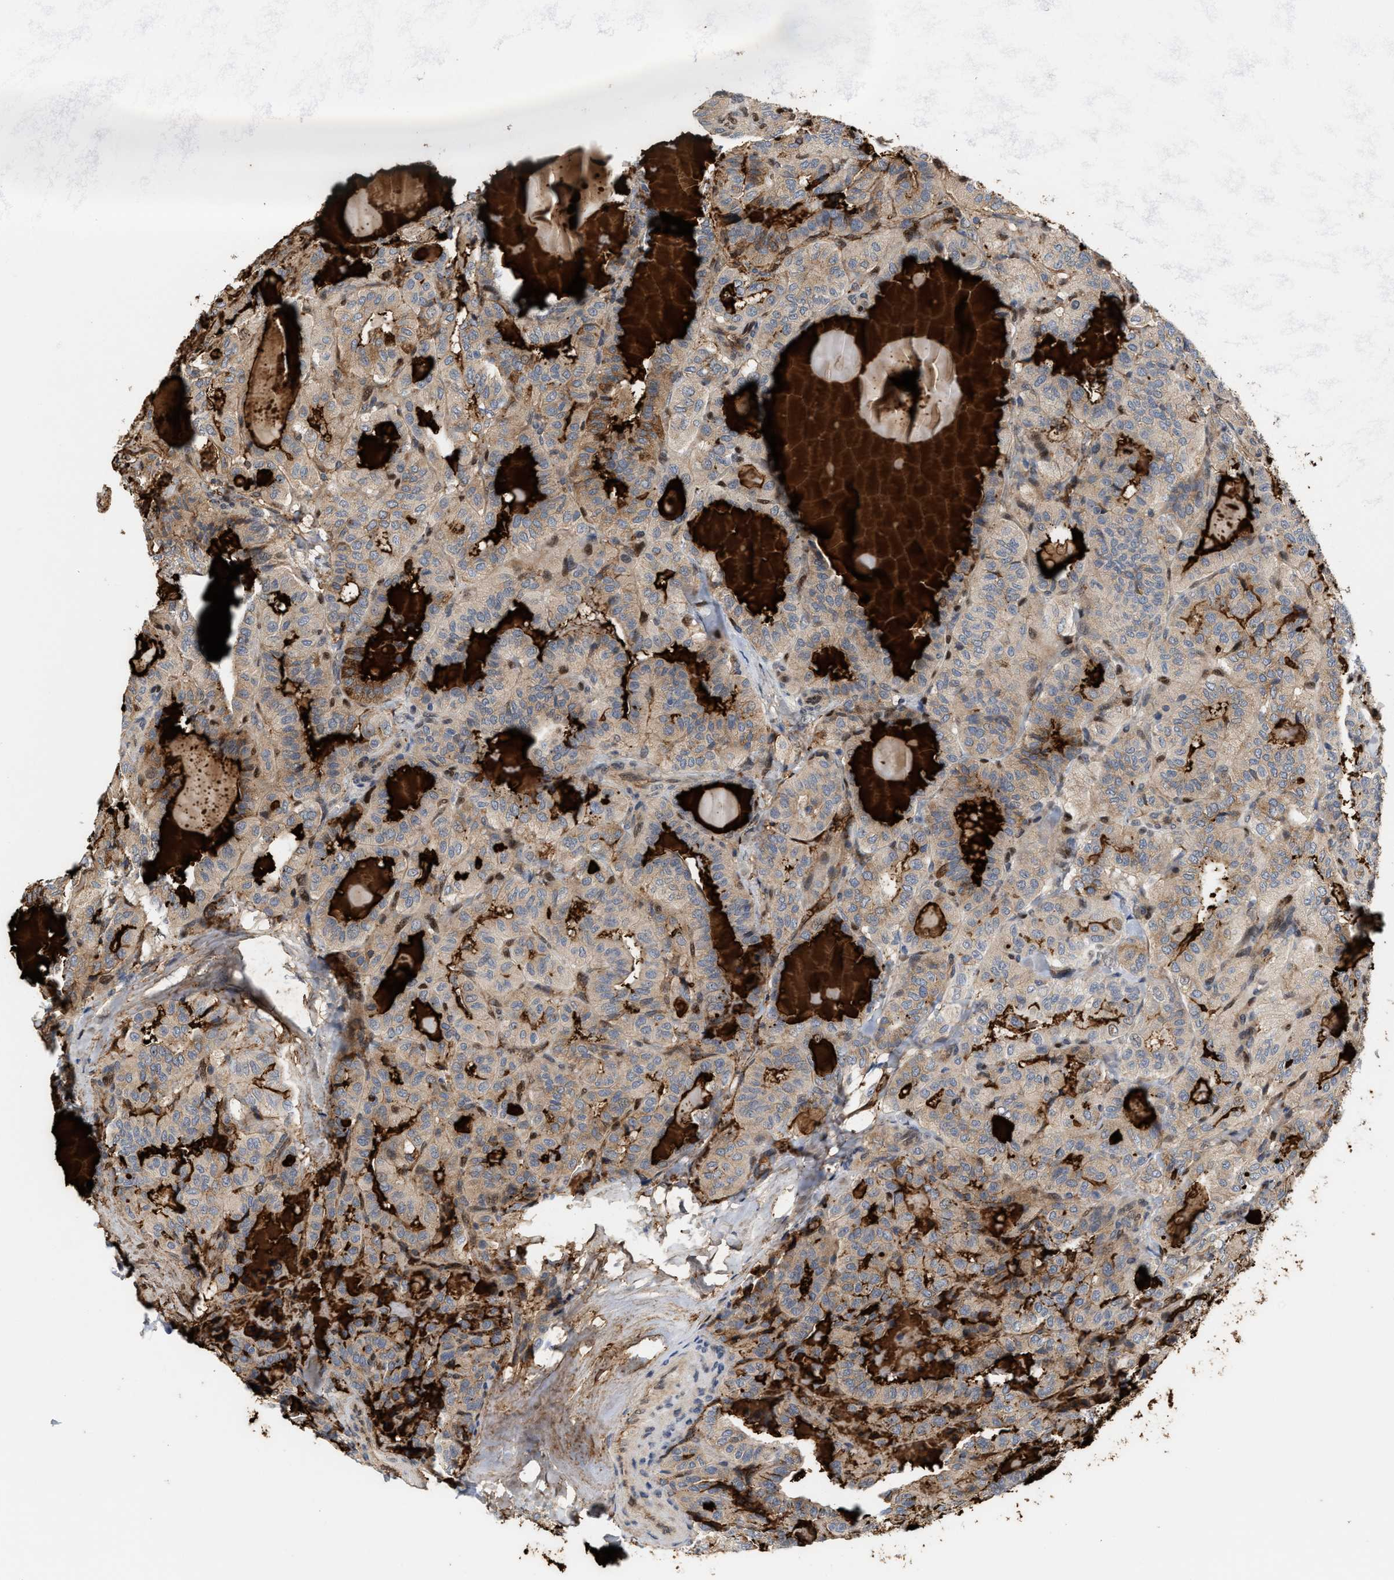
{"staining": {"intensity": "weak", "quantity": ">75%", "location": "cytoplasmic/membranous"}, "tissue": "thyroid cancer", "cell_type": "Tumor cells", "image_type": "cancer", "snomed": [{"axis": "morphology", "description": "Papillary adenocarcinoma, NOS"}, {"axis": "topography", "description": "Thyroid gland"}], "caption": "Immunohistochemistry (IHC) image of thyroid cancer stained for a protein (brown), which exhibits low levels of weak cytoplasmic/membranous staining in approximately >75% of tumor cells.", "gene": "TCF4", "patient": {"sex": "male", "age": 77}}